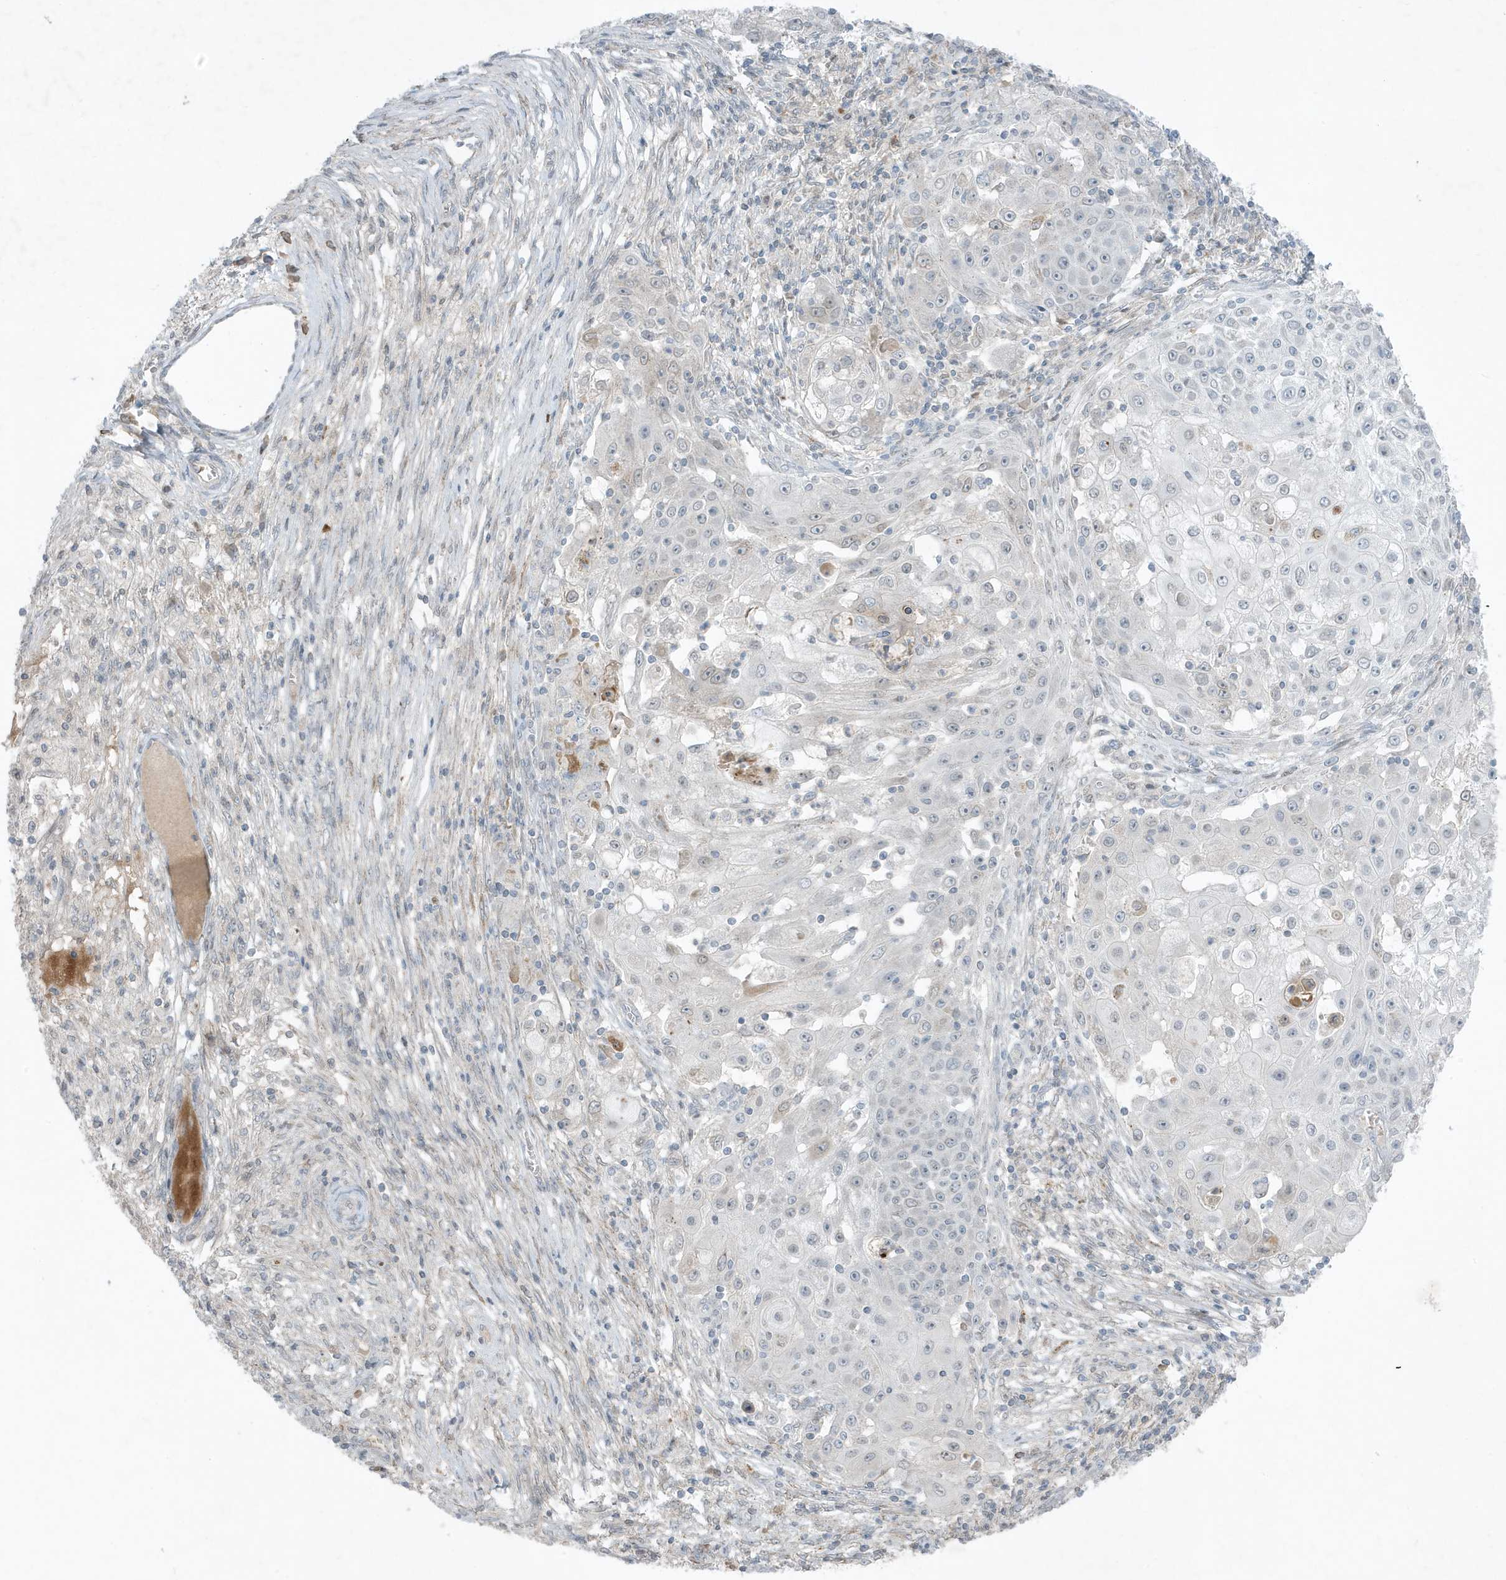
{"staining": {"intensity": "negative", "quantity": "none", "location": "none"}, "tissue": "ovarian cancer", "cell_type": "Tumor cells", "image_type": "cancer", "snomed": [{"axis": "morphology", "description": "Carcinoma, endometroid"}, {"axis": "topography", "description": "Ovary"}], "caption": "A high-resolution histopathology image shows immunohistochemistry staining of ovarian cancer (endometroid carcinoma), which reveals no significant positivity in tumor cells. (Brightfield microscopy of DAB (3,3'-diaminobenzidine) immunohistochemistry (IHC) at high magnification).", "gene": "FNDC1", "patient": {"sex": "female", "age": 42}}